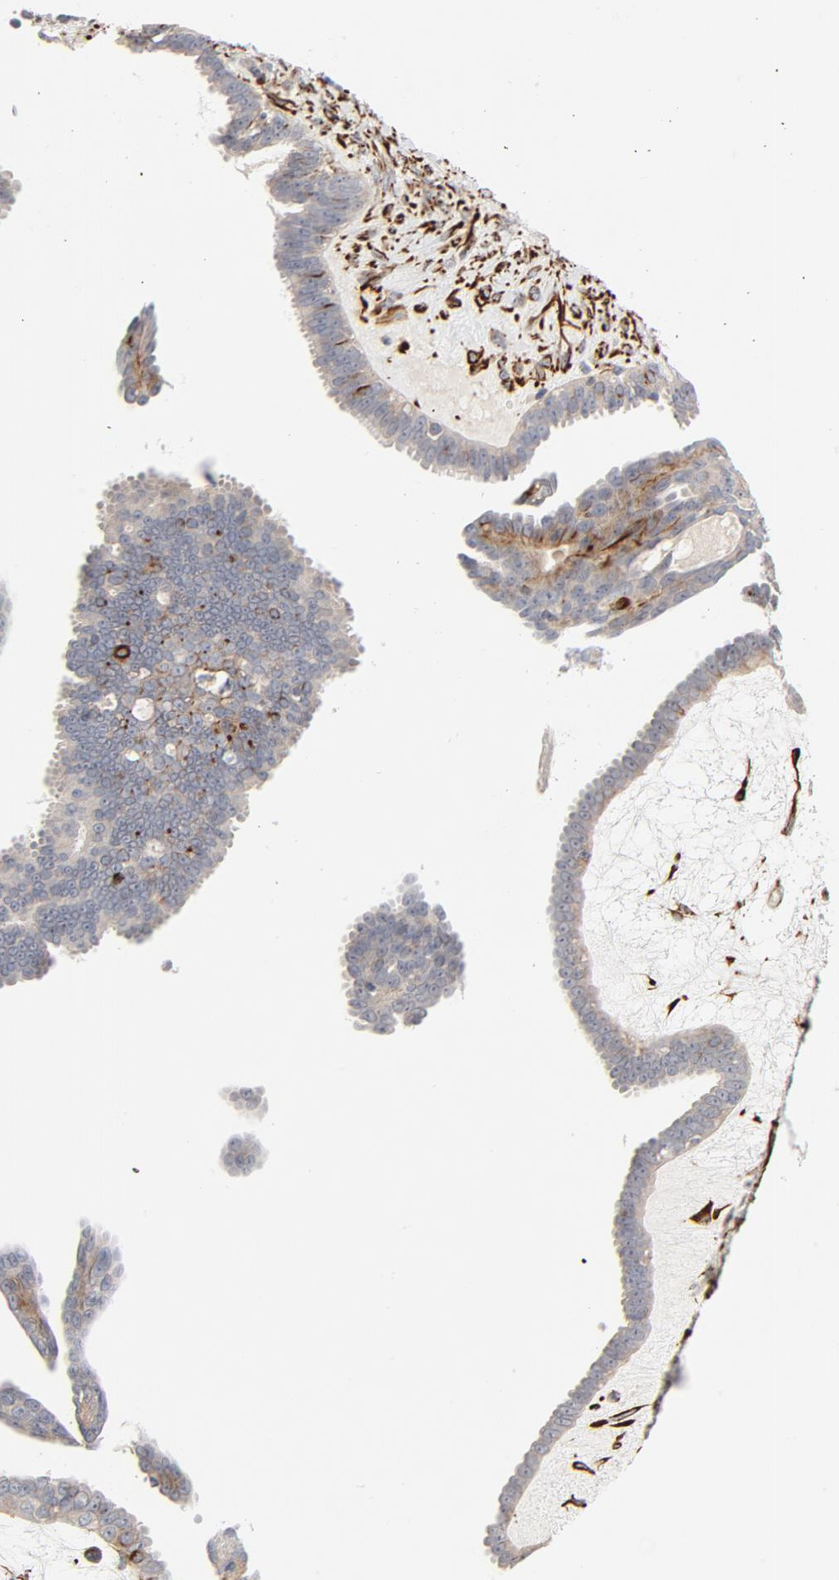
{"staining": {"intensity": "moderate", "quantity": "25%-75%", "location": "cytoplasmic/membranous"}, "tissue": "ovarian cancer", "cell_type": "Tumor cells", "image_type": "cancer", "snomed": [{"axis": "morphology", "description": "Cystadenocarcinoma, serous, NOS"}, {"axis": "topography", "description": "Ovary"}], "caption": "Brown immunohistochemical staining in human serous cystadenocarcinoma (ovarian) exhibits moderate cytoplasmic/membranous expression in approximately 25%-75% of tumor cells.", "gene": "FAM118A", "patient": {"sex": "female", "age": 71}}